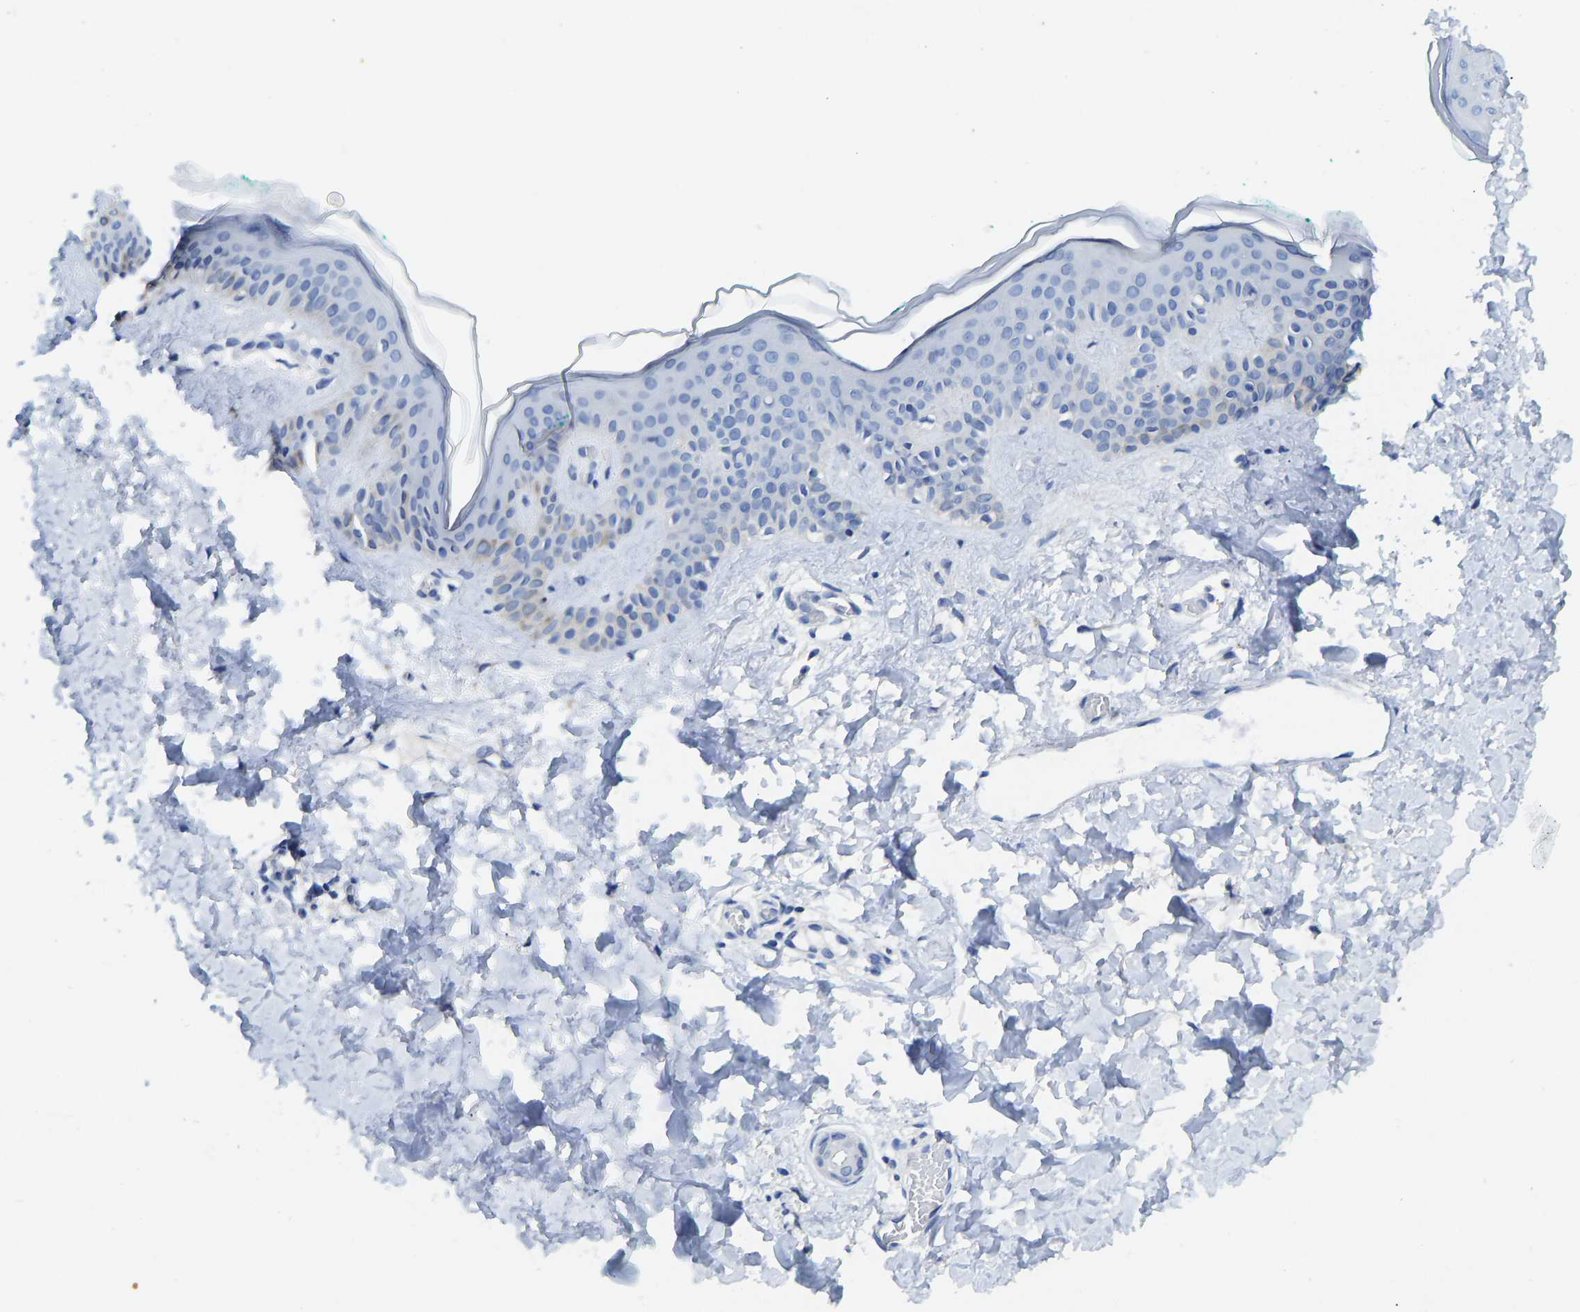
{"staining": {"intensity": "negative", "quantity": "none", "location": "none"}, "tissue": "skin", "cell_type": "Fibroblasts", "image_type": "normal", "snomed": [{"axis": "morphology", "description": "Normal tissue, NOS"}, {"axis": "topography", "description": "Skin"}], "caption": "Micrograph shows no significant protein positivity in fibroblasts of unremarkable skin.", "gene": "NDRG3", "patient": {"sex": "male", "age": 30}}